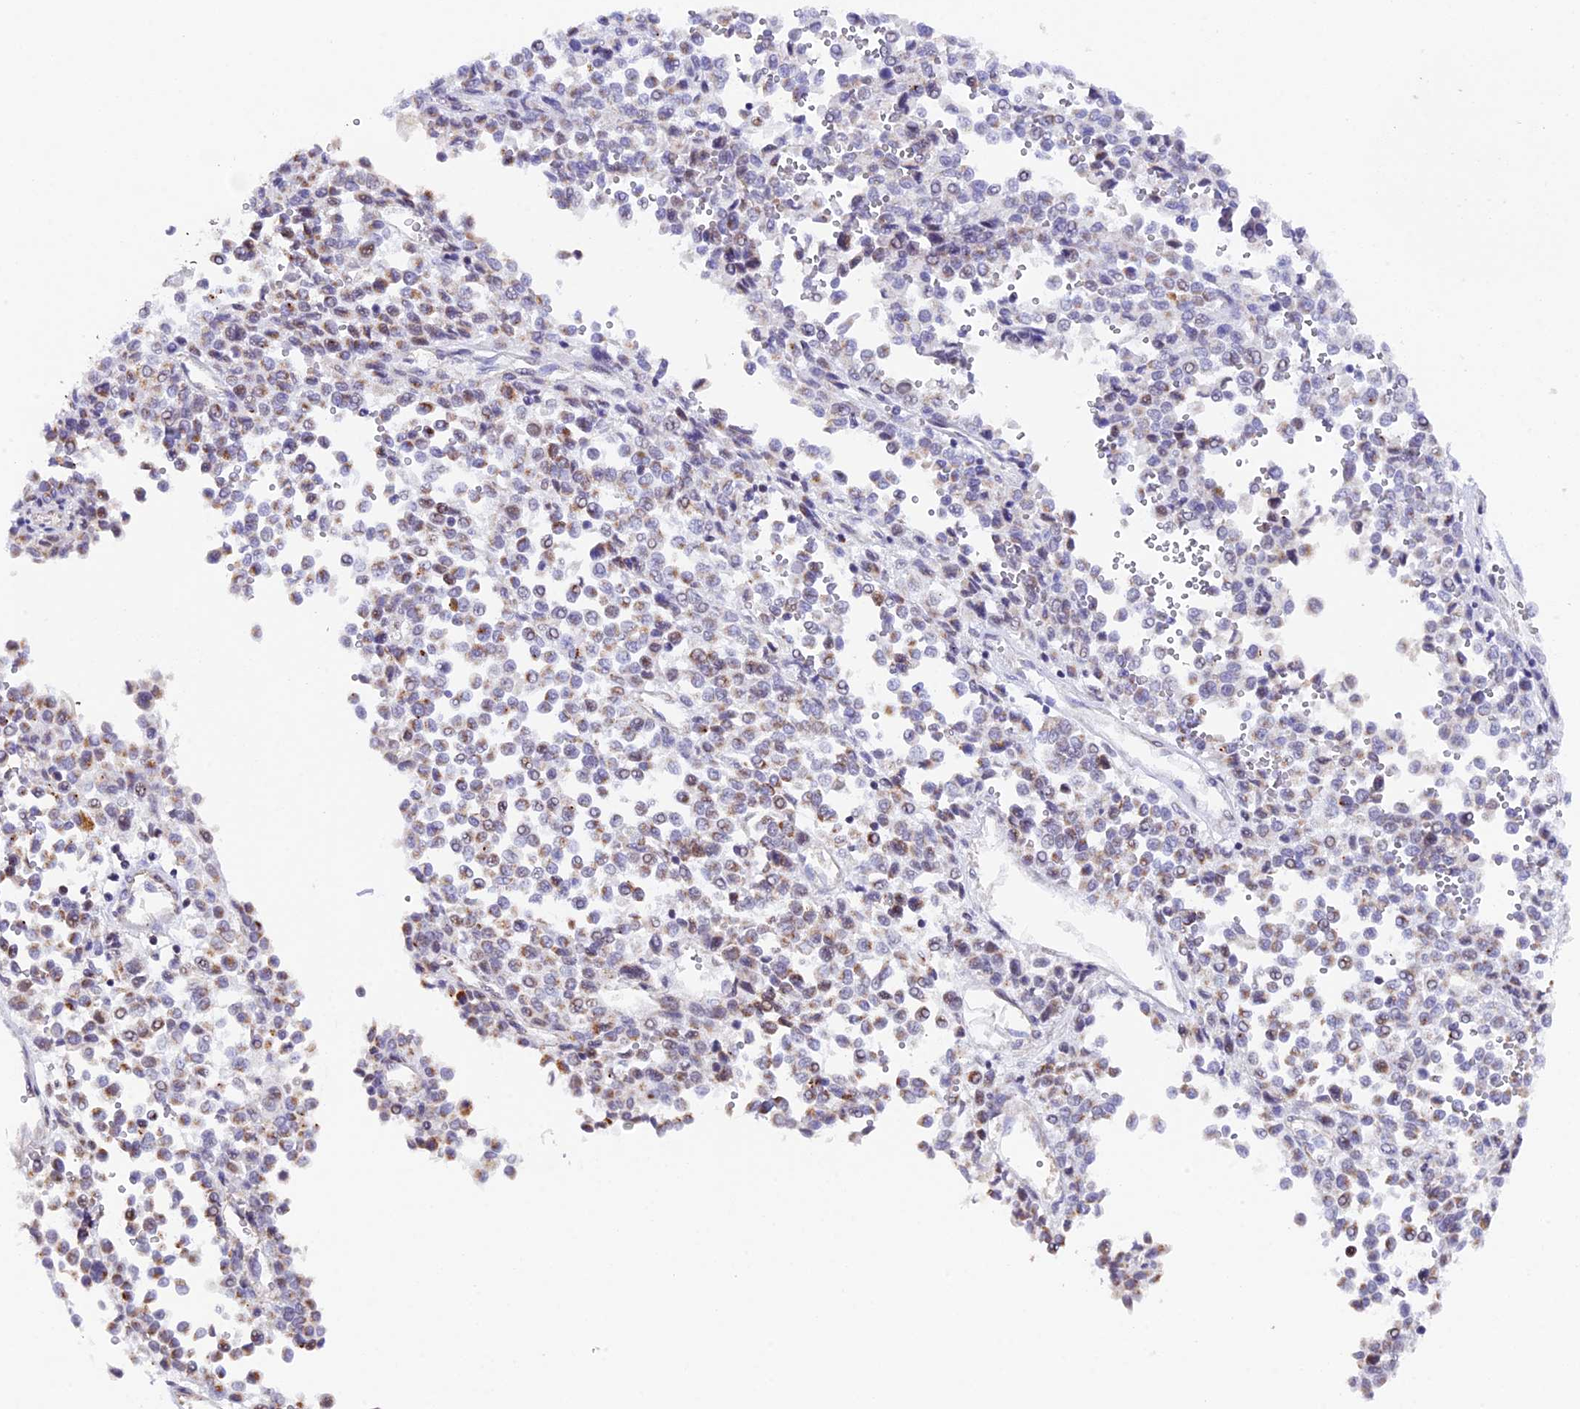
{"staining": {"intensity": "weak", "quantity": "25%-75%", "location": "cytoplasmic/membranous"}, "tissue": "melanoma", "cell_type": "Tumor cells", "image_type": "cancer", "snomed": [{"axis": "morphology", "description": "Malignant melanoma, Metastatic site"}, {"axis": "topography", "description": "Pancreas"}], "caption": "This micrograph reveals immunohistochemistry staining of malignant melanoma (metastatic site), with low weak cytoplasmic/membranous expression in approximately 25%-75% of tumor cells.", "gene": "TFAM", "patient": {"sex": "female", "age": 30}}